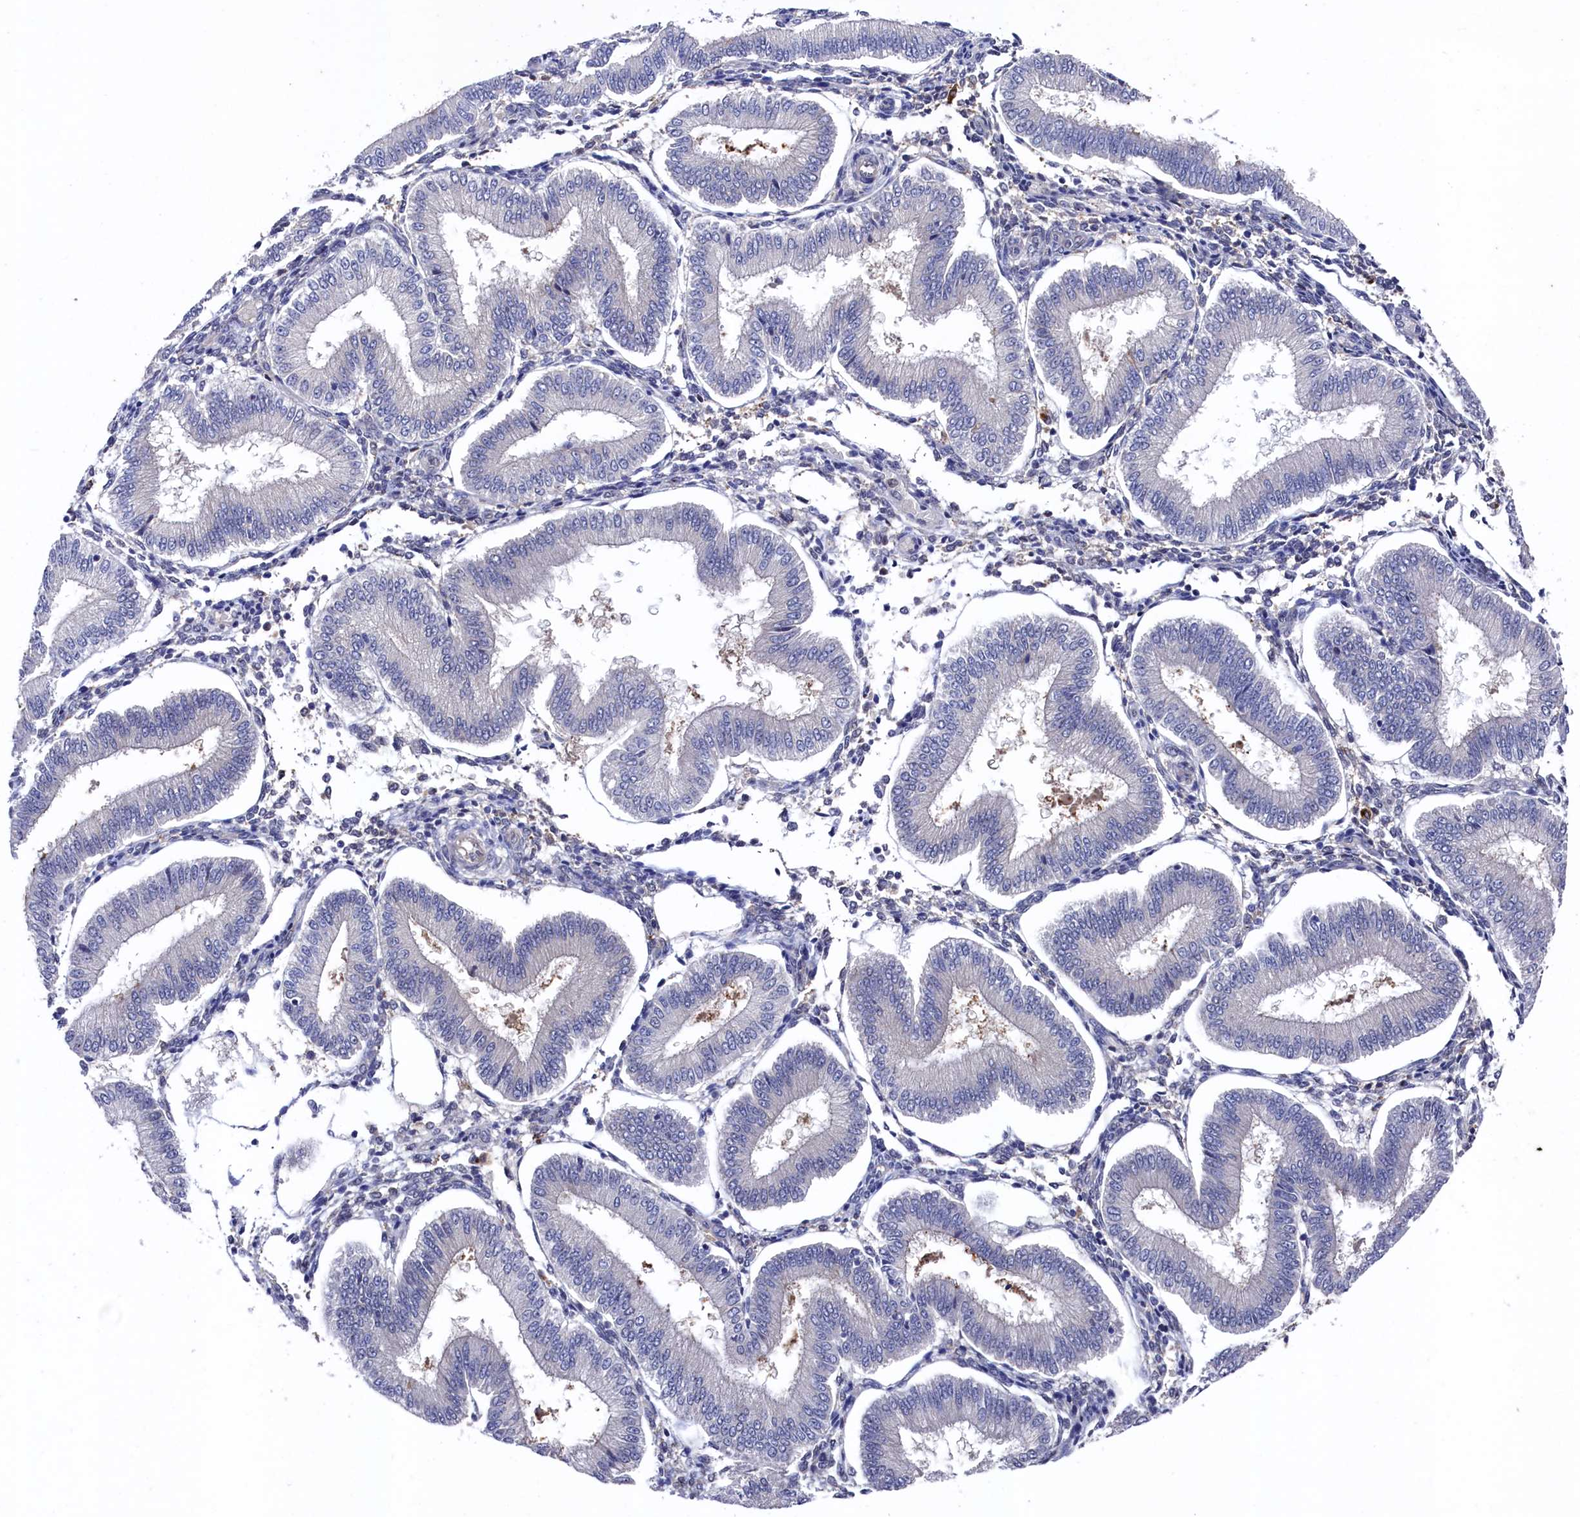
{"staining": {"intensity": "negative", "quantity": "none", "location": "none"}, "tissue": "endometrium", "cell_type": "Cells in endometrial stroma", "image_type": "normal", "snomed": [{"axis": "morphology", "description": "Normal tissue, NOS"}, {"axis": "topography", "description": "Endometrium"}], "caption": "This is an immunohistochemistry micrograph of unremarkable endometrium. There is no expression in cells in endometrial stroma.", "gene": "RNH1", "patient": {"sex": "female", "age": 39}}